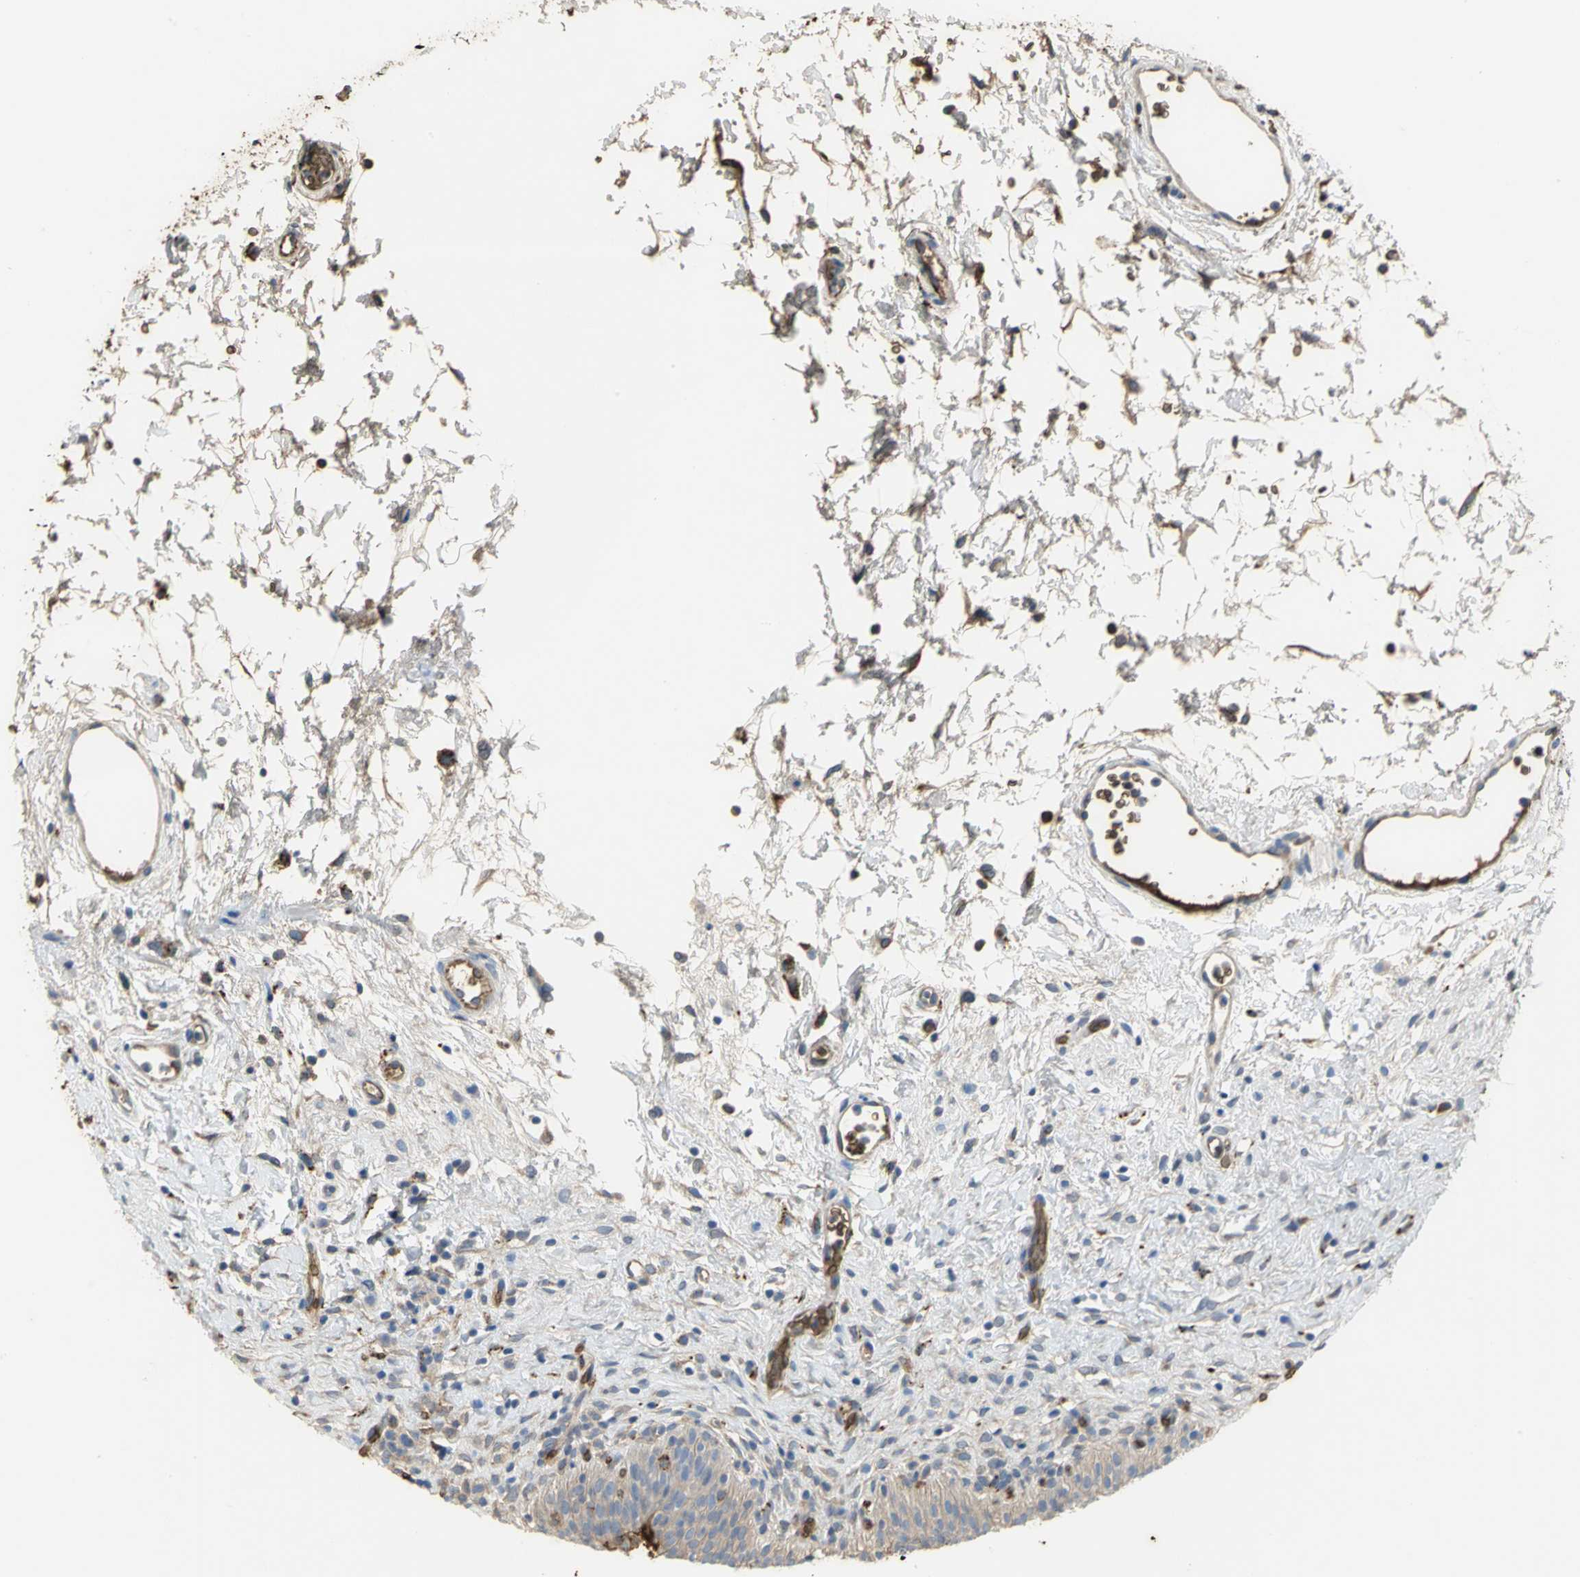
{"staining": {"intensity": "strong", "quantity": "<25%", "location": "cytoplasmic/membranous"}, "tissue": "urinary bladder", "cell_type": "Urothelial cells", "image_type": "normal", "snomed": [{"axis": "morphology", "description": "Normal tissue, NOS"}, {"axis": "topography", "description": "Urinary bladder"}], "caption": "The image reveals staining of unremarkable urinary bladder, revealing strong cytoplasmic/membranous protein expression (brown color) within urothelial cells.", "gene": "TREM1", "patient": {"sex": "male", "age": 51}}